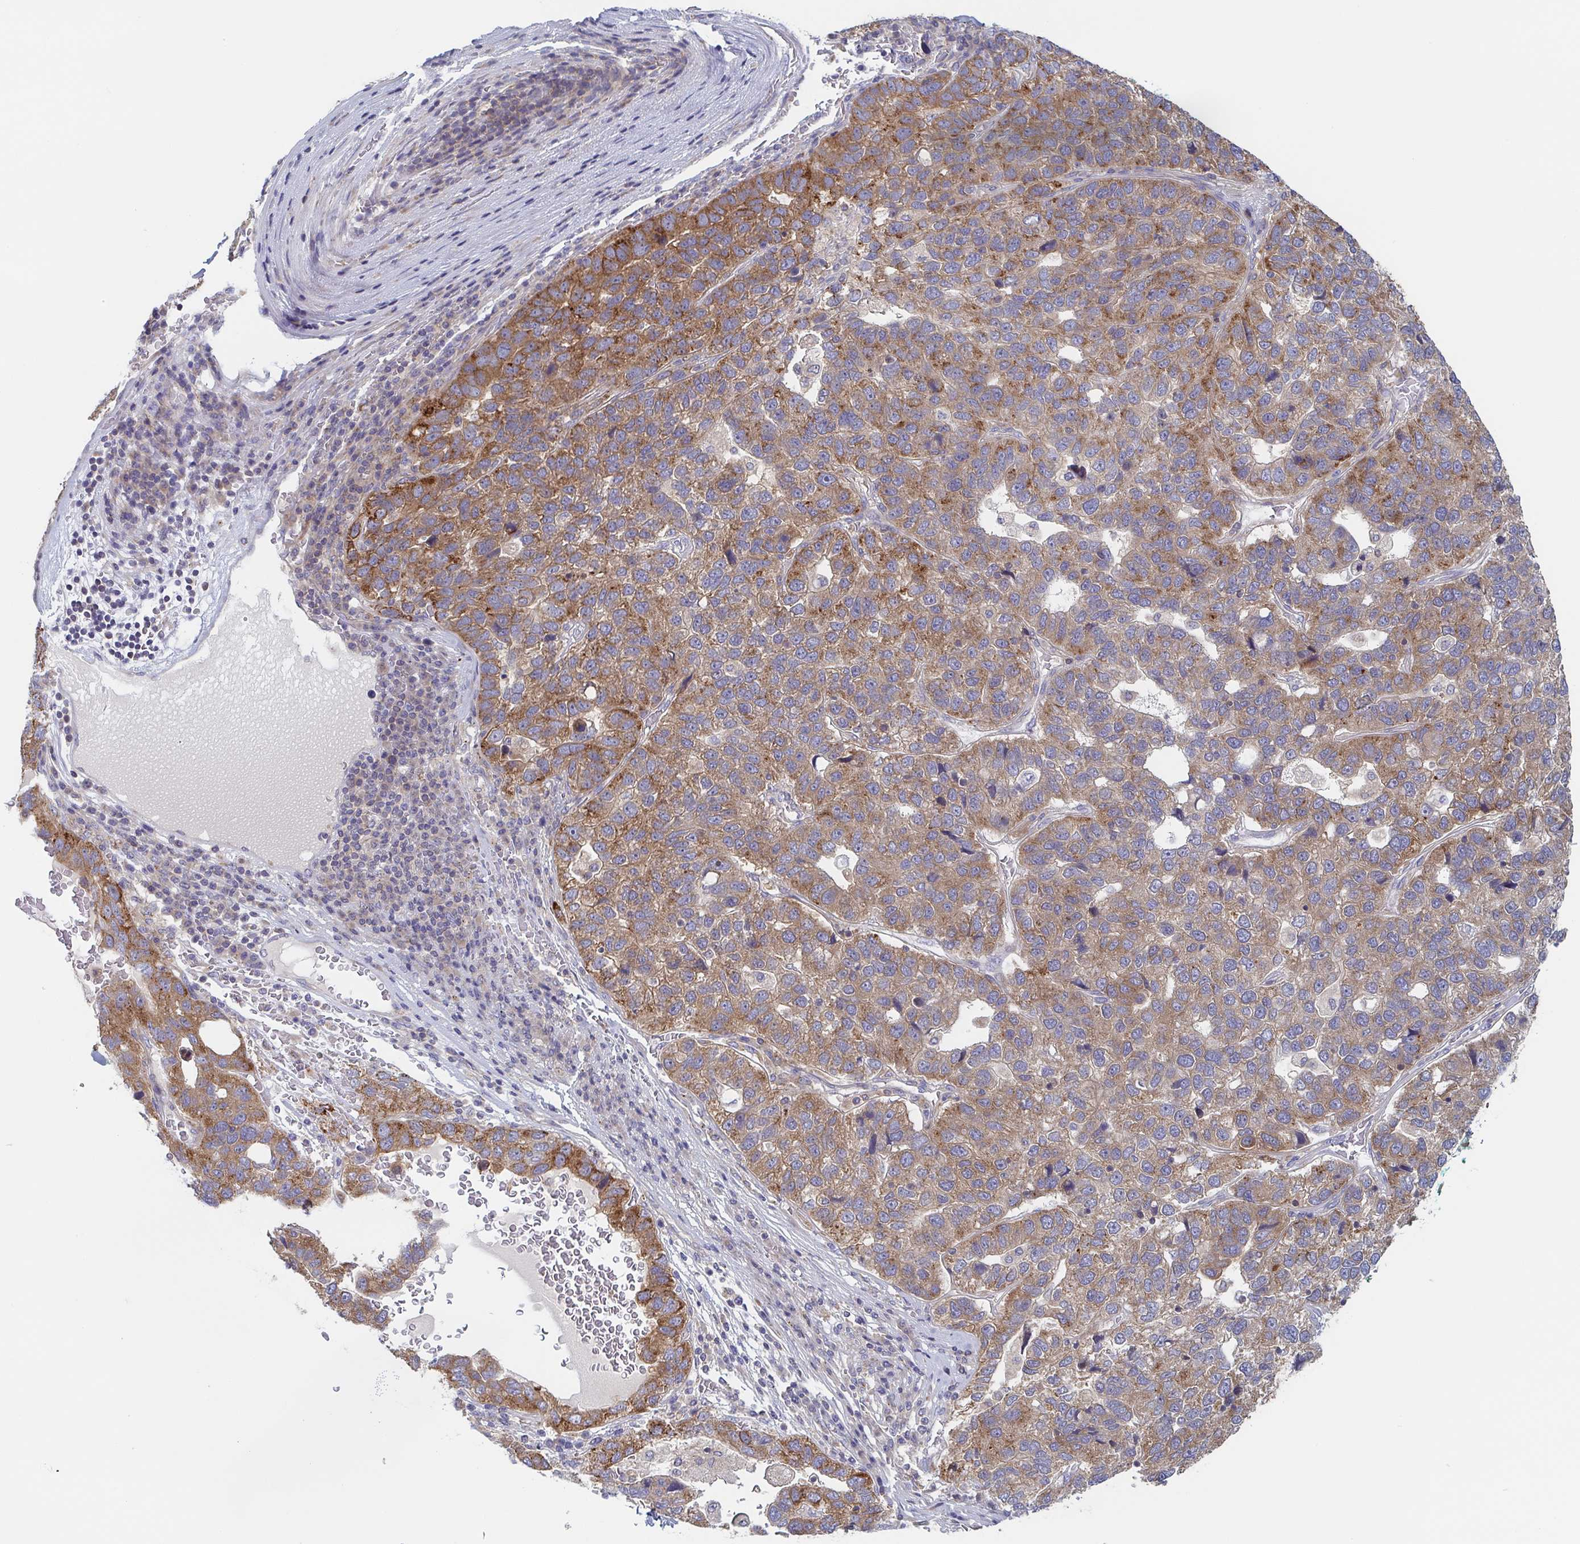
{"staining": {"intensity": "moderate", "quantity": ">75%", "location": "cytoplasmic/membranous"}, "tissue": "pancreatic cancer", "cell_type": "Tumor cells", "image_type": "cancer", "snomed": [{"axis": "morphology", "description": "Adenocarcinoma, NOS"}, {"axis": "topography", "description": "Pancreas"}], "caption": "This is an image of immunohistochemistry (IHC) staining of pancreatic cancer (adenocarcinoma), which shows moderate staining in the cytoplasmic/membranous of tumor cells.", "gene": "TUFT1", "patient": {"sex": "female", "age": 61}}